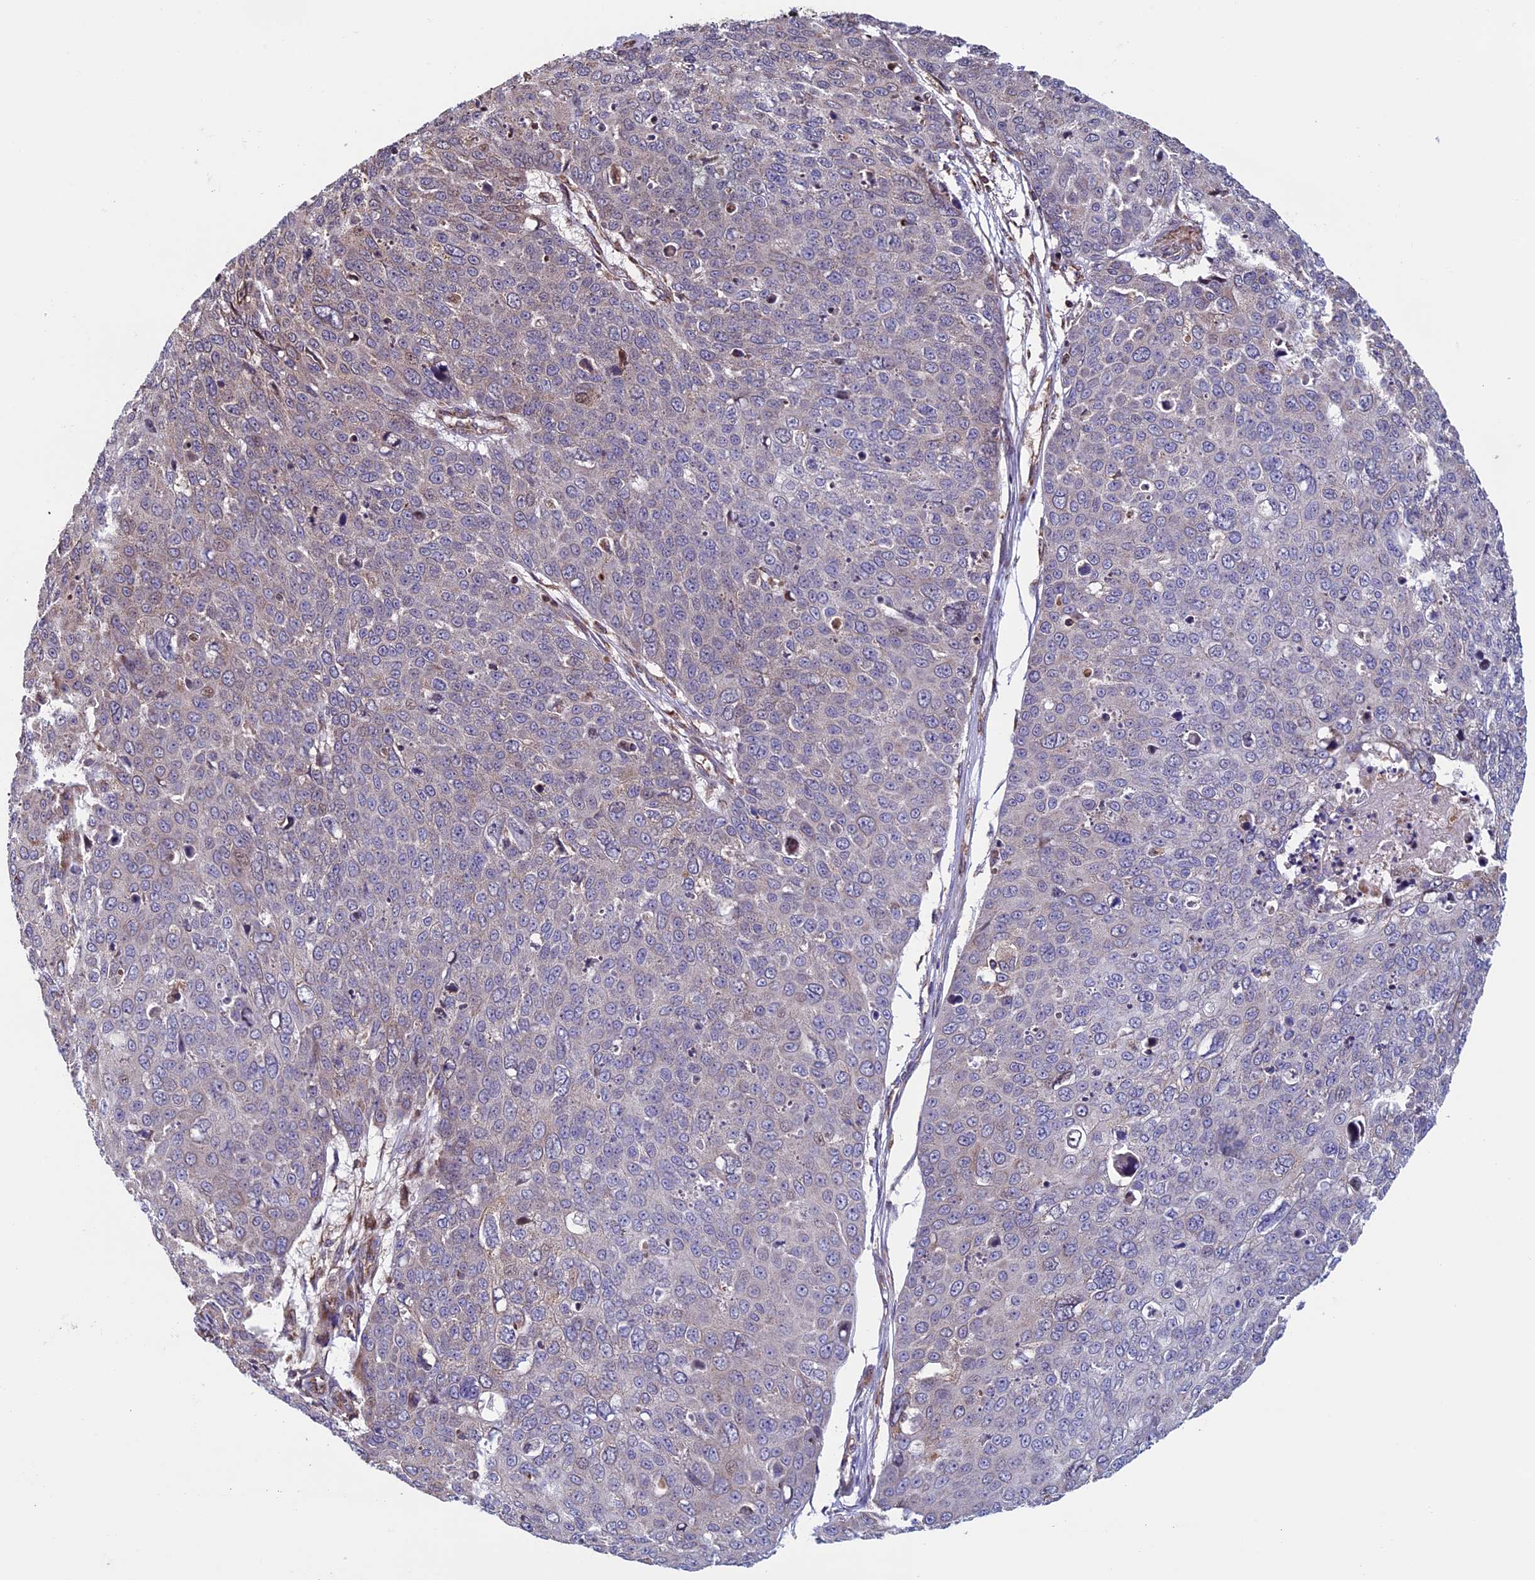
{"staining": {"intensity": "negative", "quantity": "none", "location": "none"}, "tissue": "skin cancer", "cell_type": "Tumor cells", "image_type": "cancer", "snomed": [{"axis": "morphology", "description": "Squamous cell carcinoma, NOS"}, {"axis": "topography", "description": "Skin"}], "caption": "A photomicrograph of skin squamous cell carcinoma stained for a protein exhibits no brown staining in tumor cells. Brightfield microscopy of immunohistochemistry stained with DAB (3,3'-diaminobenzidine) (brown) and hematoxylin (blue), captured at high magnification.", "gene": "CCDC8", "patient": {"sex": "male", "age": 71}}